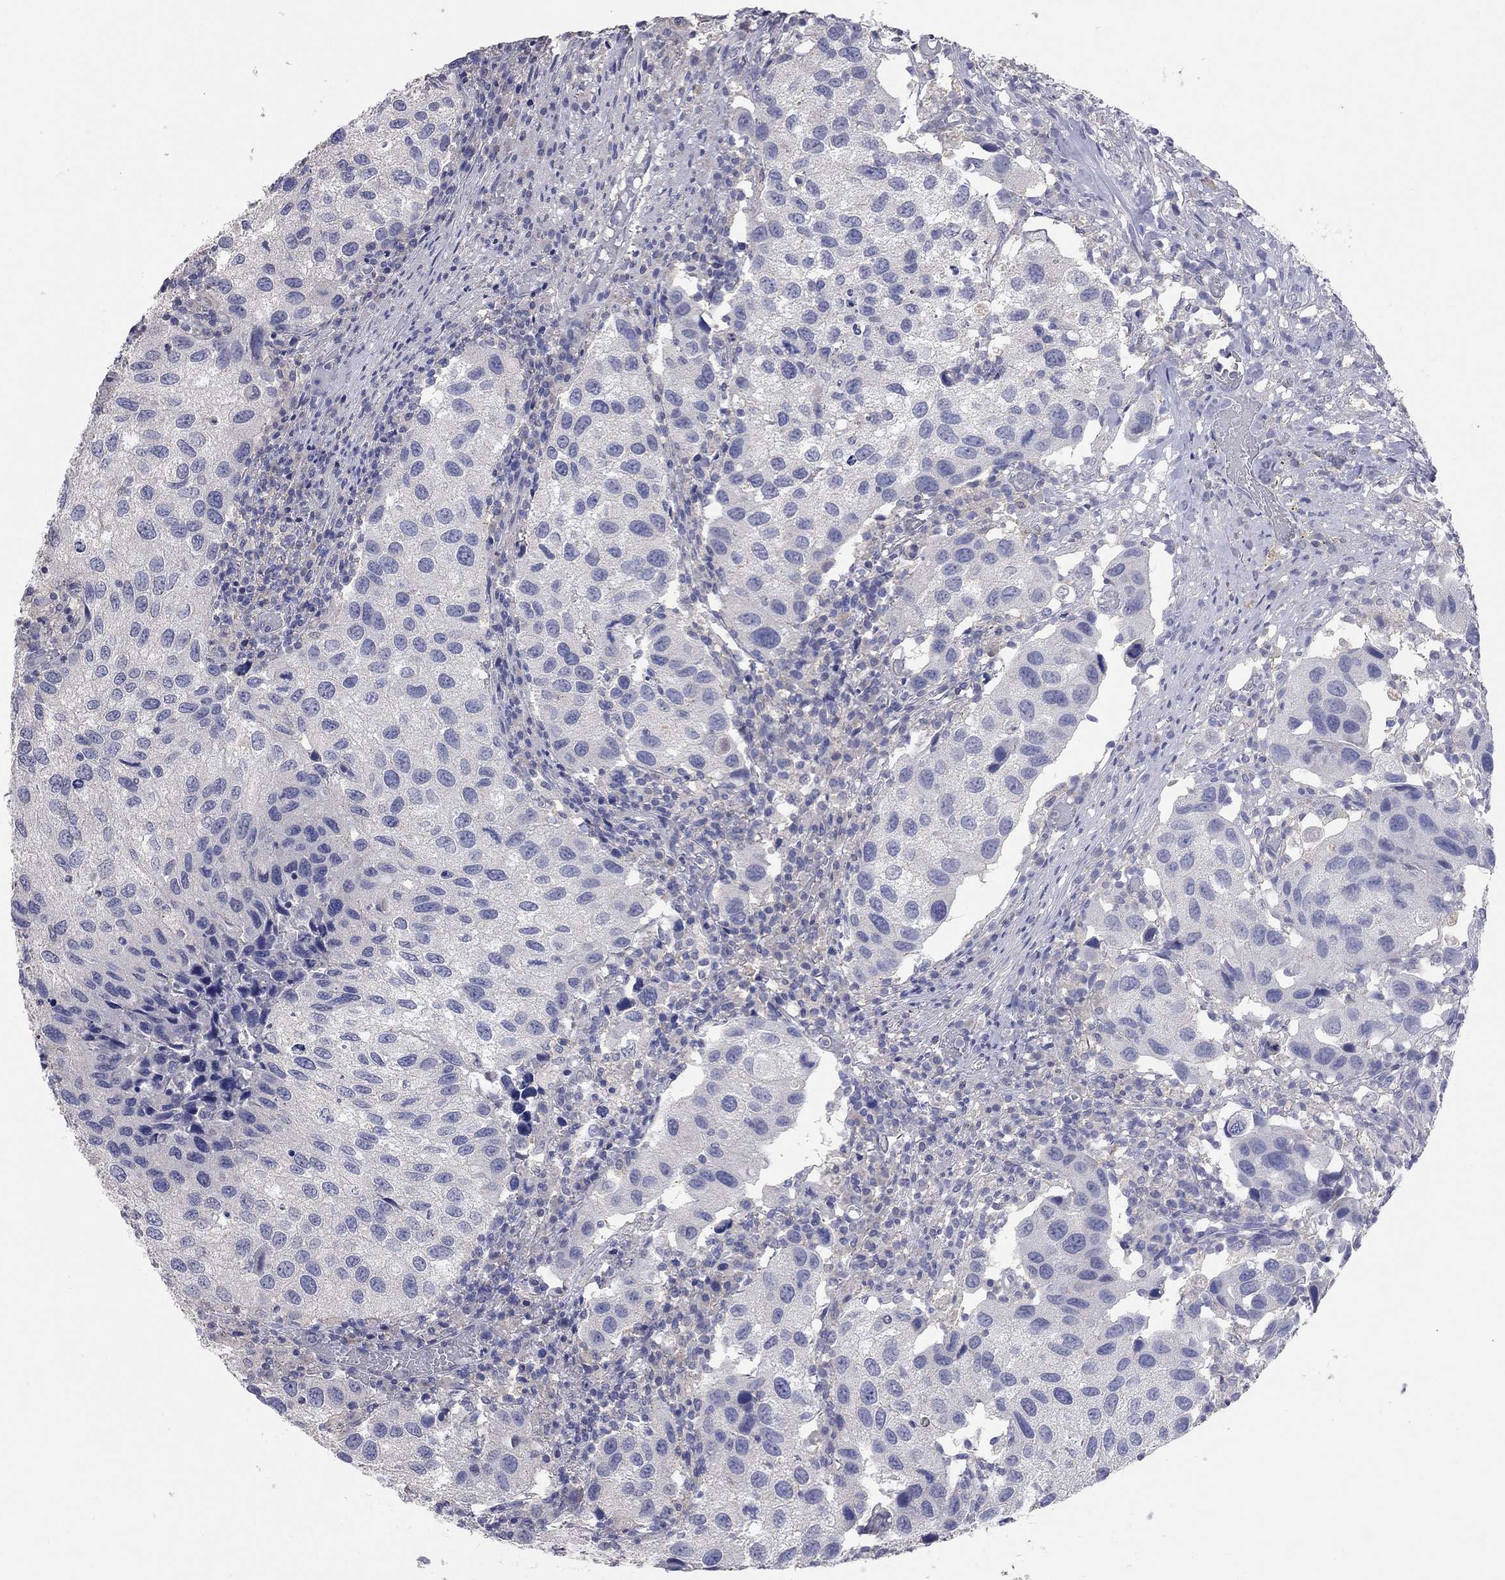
{"staining": {"intensity": "negative", "quantity": "none", "location": "none"}, "tissue": "urothelial cancer", "cell_type": "Tumor cells", "image_type": "cancer", "snomed": [{"axis": "morphology", "description": "Urothelial carcinoma, High grade"}, {"axis": "topography", "description": "Urinary bladder"}], "caption": "Urothelial cancer was stained to show a protein in brown. There is no significant positivity in tumor cells.", "gene": "MMP13", "patient": {"sex": "male", "age": 79}}